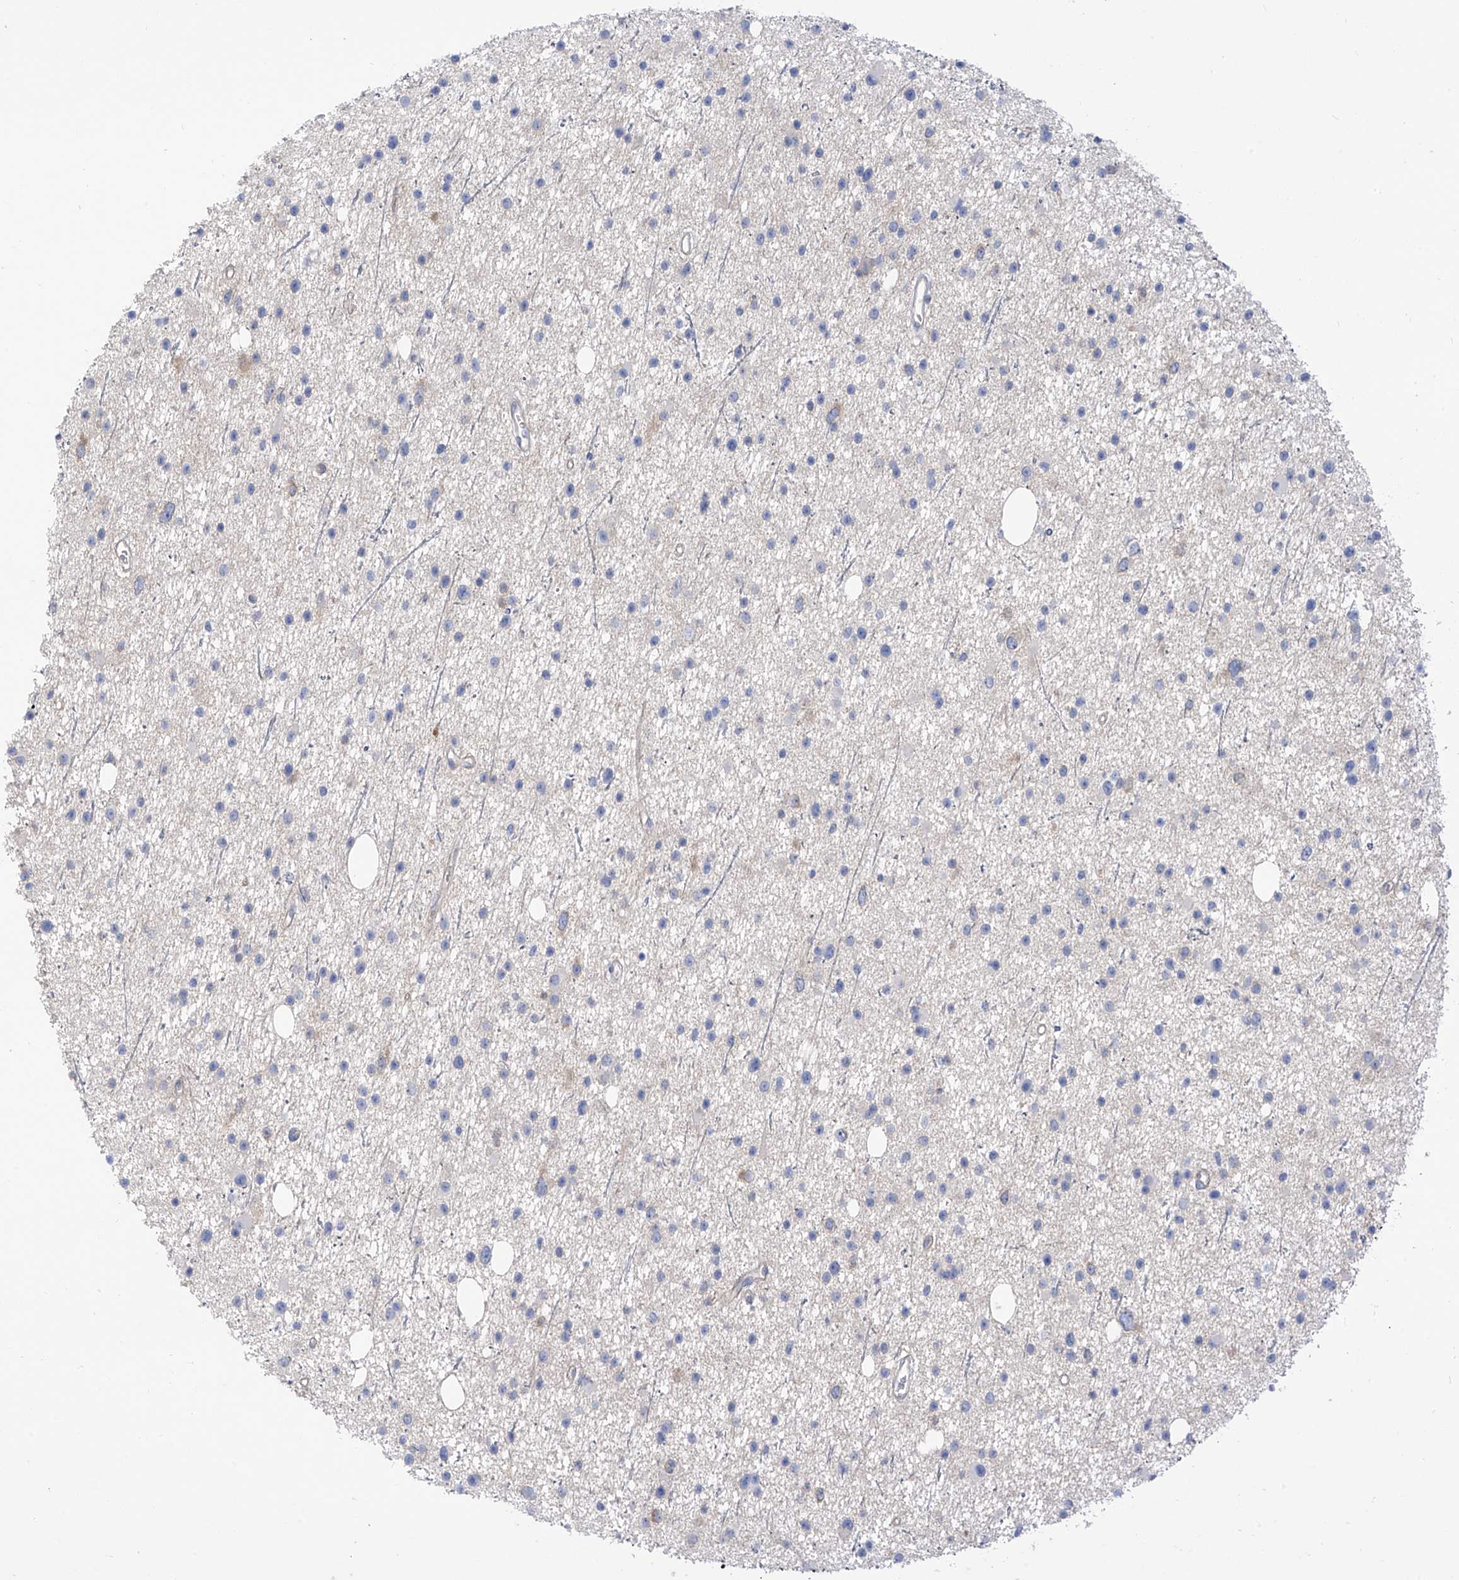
{"staining": {"intensity": "negative", "quantity": "none", "location": "none"}, "tissue": "glioma", "cell_type": "Tumor cells", "image_type": "cancer", "snomed": [{"axis": "morphology", "description": "Glioma, malignant, Low grade"}, {"axis": "topography", "description": "Cerebral cortex"}], "caption": "This is a image of IHC staining of low-grade glioma (malignant), which shows no staining in tumor cells.", "gene": "PIK3C2B", "patient": {"sex": "female", "age": 39}}